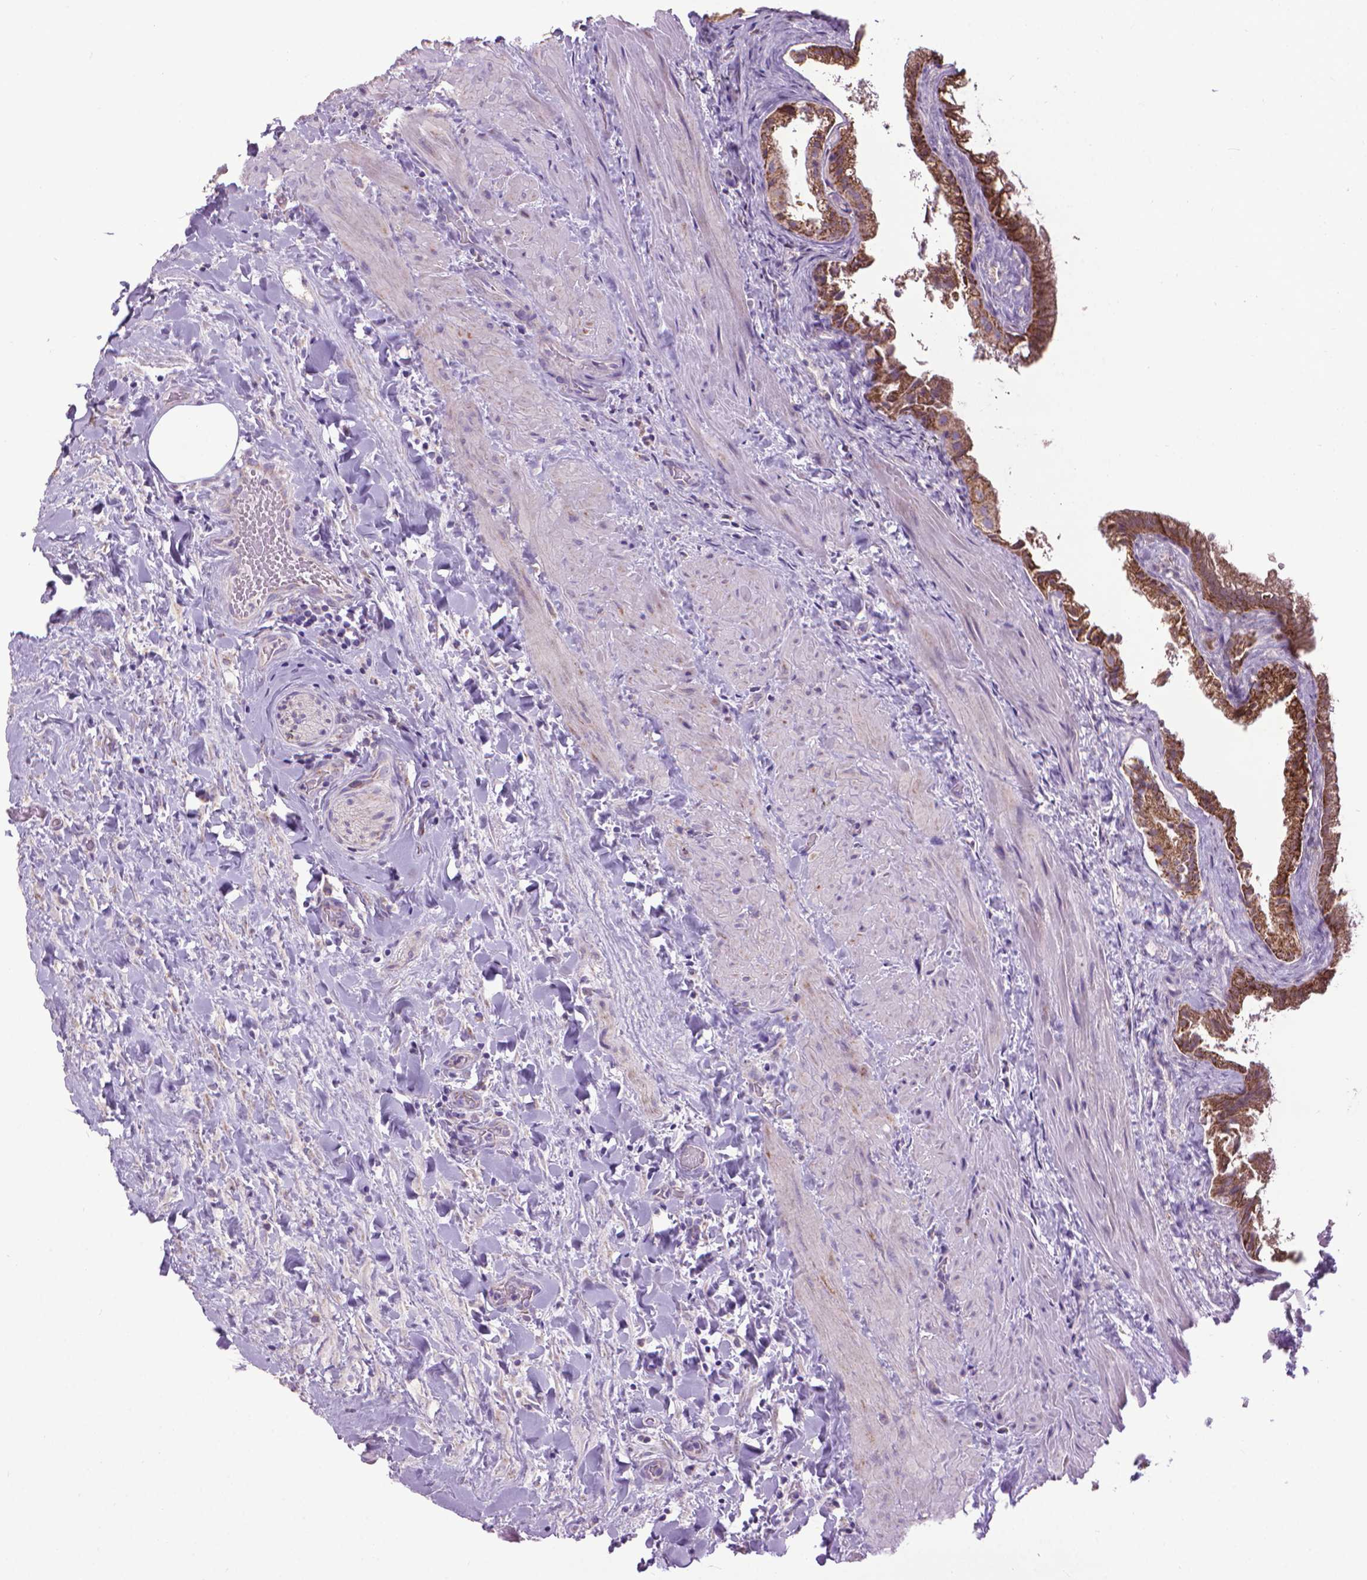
{"staining": {"intensity": "strong", "quantity": ">75%", "location": "cytoplasmic/membranous"}, "tissue": "gallbladder", "cell_type": "Glandular cells", "image_type": "normal", "snomed": [{"axis": "morphology", "description": "Normal tissue, NOS"}, {"axis": "topography", "description": "Gallbladder"}], "caption": "Immunohistochemical staining of benign human gallbladder demonstrates strong cytoplasmic/membranous protein staining in about >75% of glandular cells.", "gene": "VDAC1", "patient": {"sex": "male", "age": 70}}